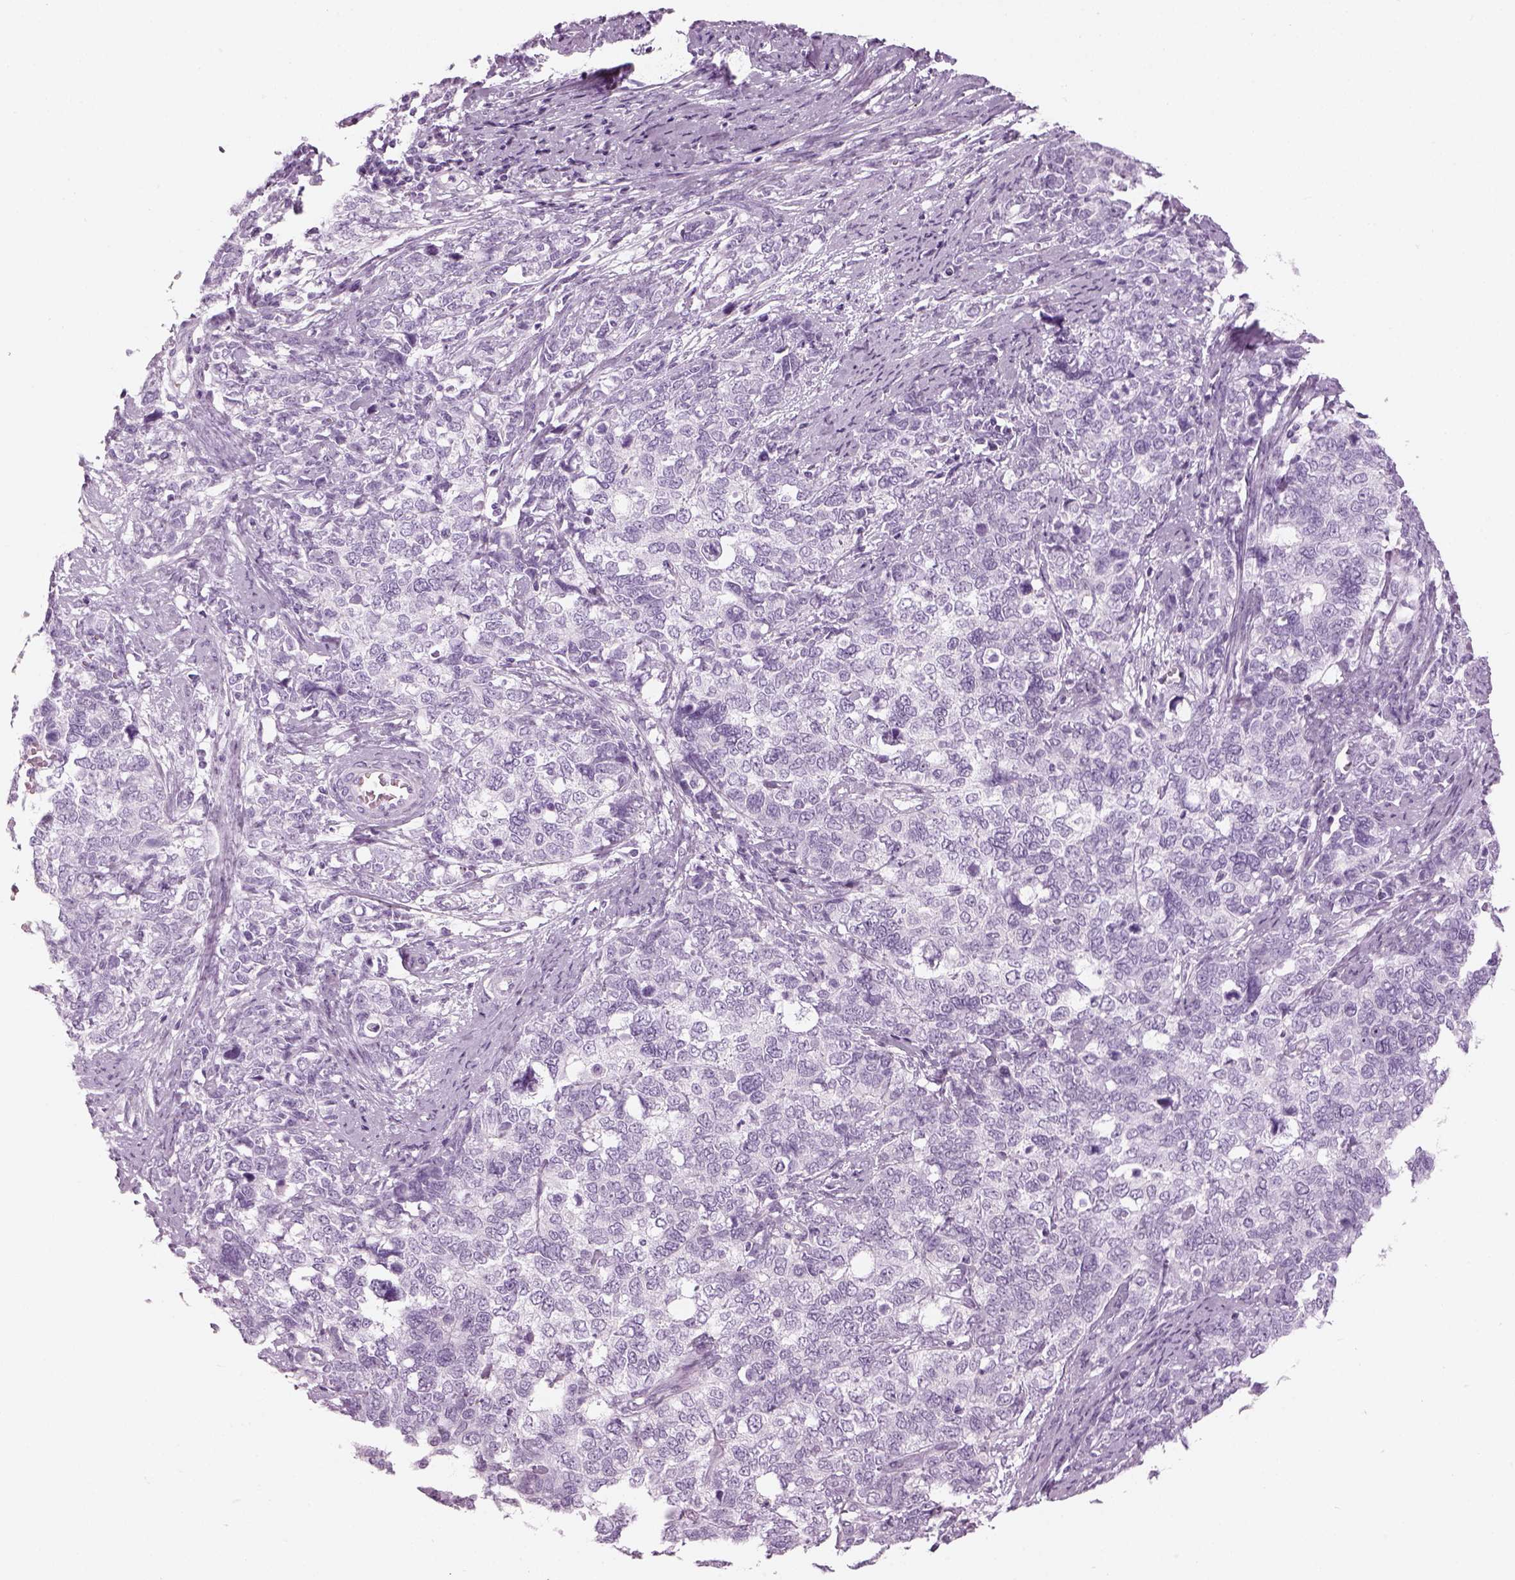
{"staining": {"intensity": "negative", "quantity": "none", "location": "none"}, "tissue": "cervical cancer", "cell_type": "Tumor cells", "image_type": "cancer", "snomed": [{"axis": "morphology", "description": "Squamous cell carcinoma, NOS"}, {"axis": "topography", "description": "Cervix"}], "caption": "DAB immunohistochemical staining of cervical squamous cell carcinoma demonstrates no significant expression in tumor cells. (DAB IHC, high magnification).", "gene": "SAG", "patient": {"sex": "female", "age": 63}}